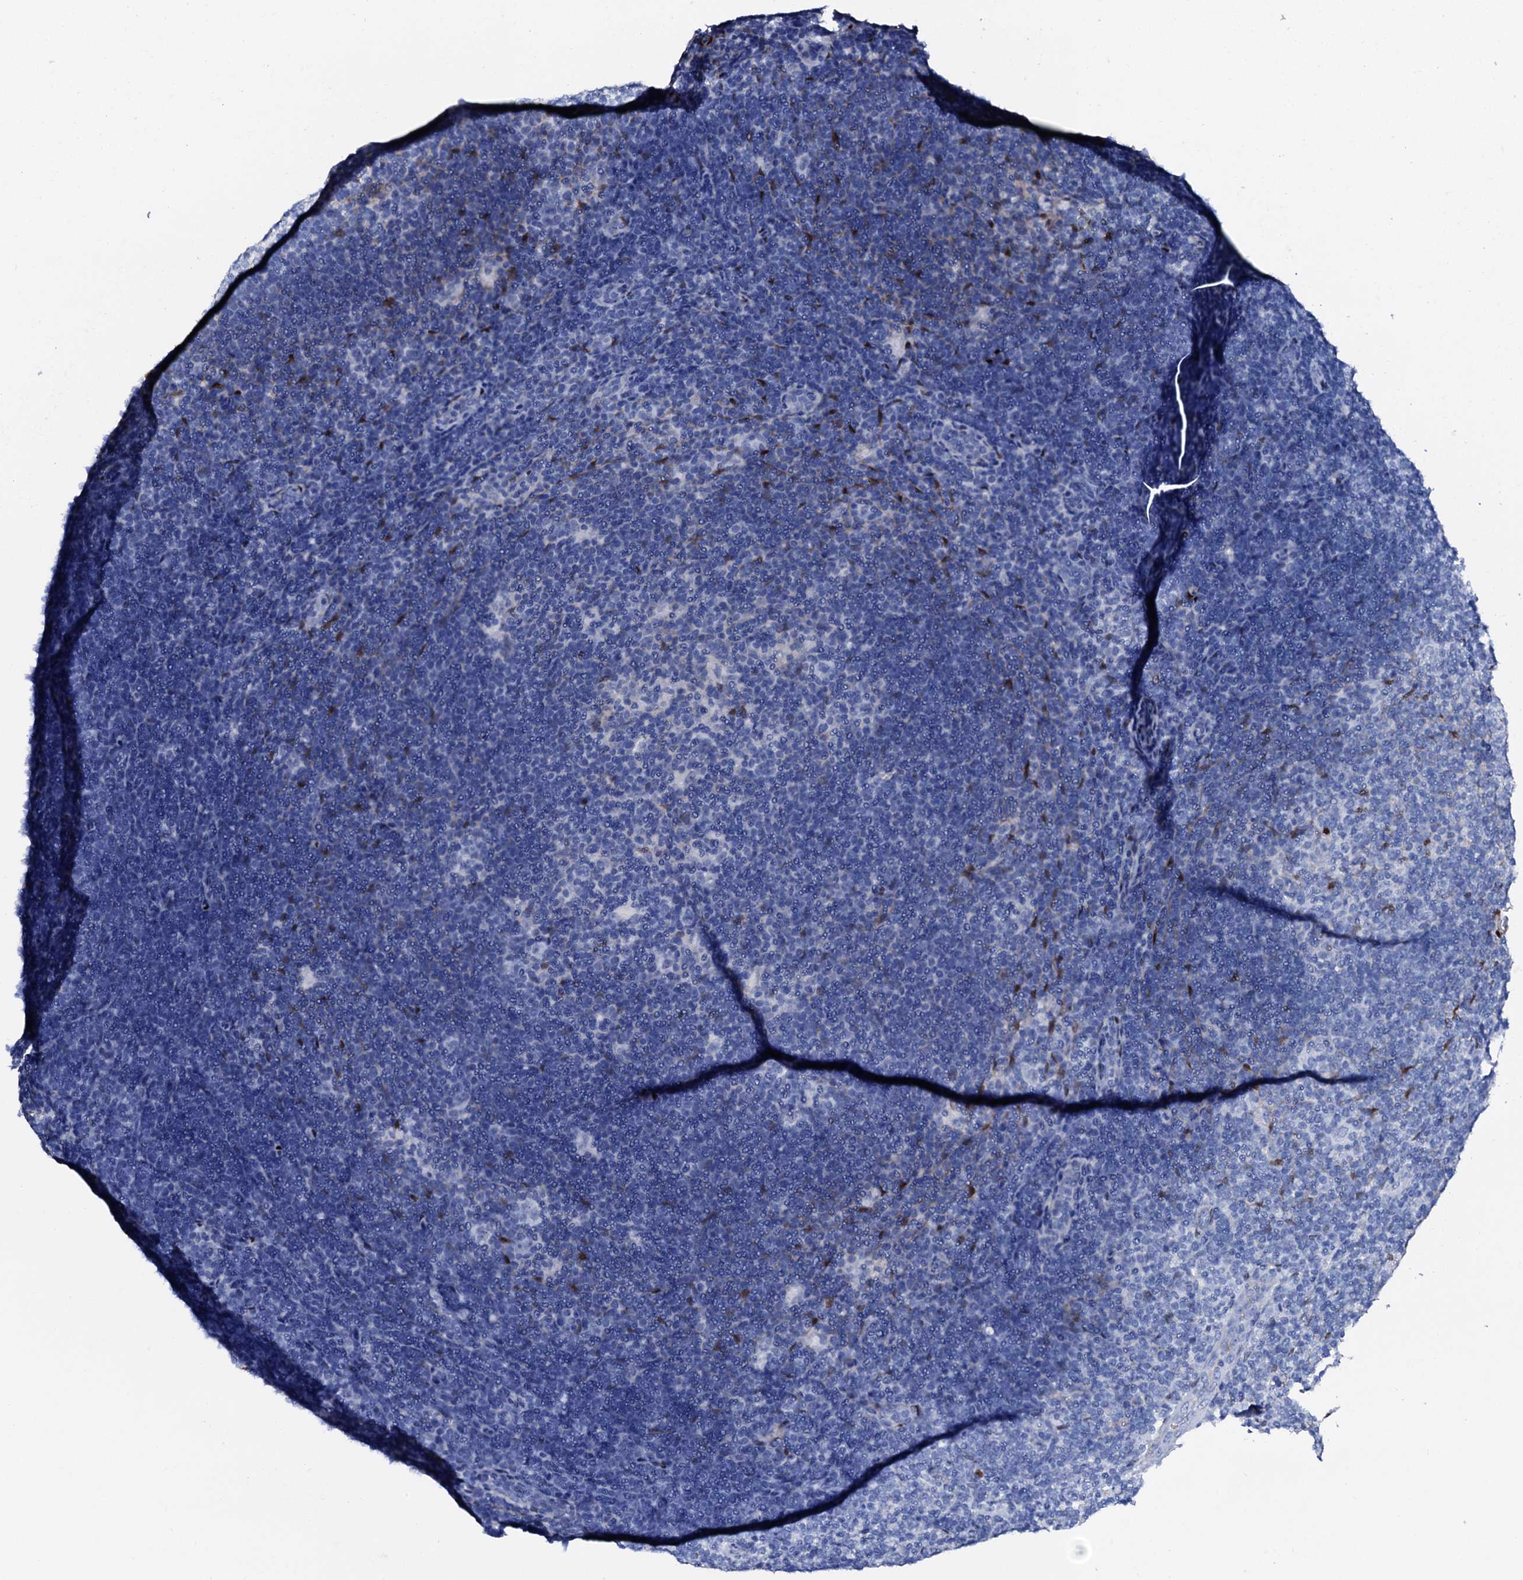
{"staining": {"intensity": "negative", "quantity": "none", "location": "none"}, "tissue": "lymphoma", "cell_type": "Tumor cells", "image_type": "cancer", "snomed": [{"axis": "morphology", "description": "Hodgkin's disease, NOS"}, {"axis": "topography", "description": "Lymph node"}], "caption": "IHC of Hodgkin's disease reveals no staining in tumor cells.", "gene": "NRIP2", "patient": {"sex": "female", "age": 57}}